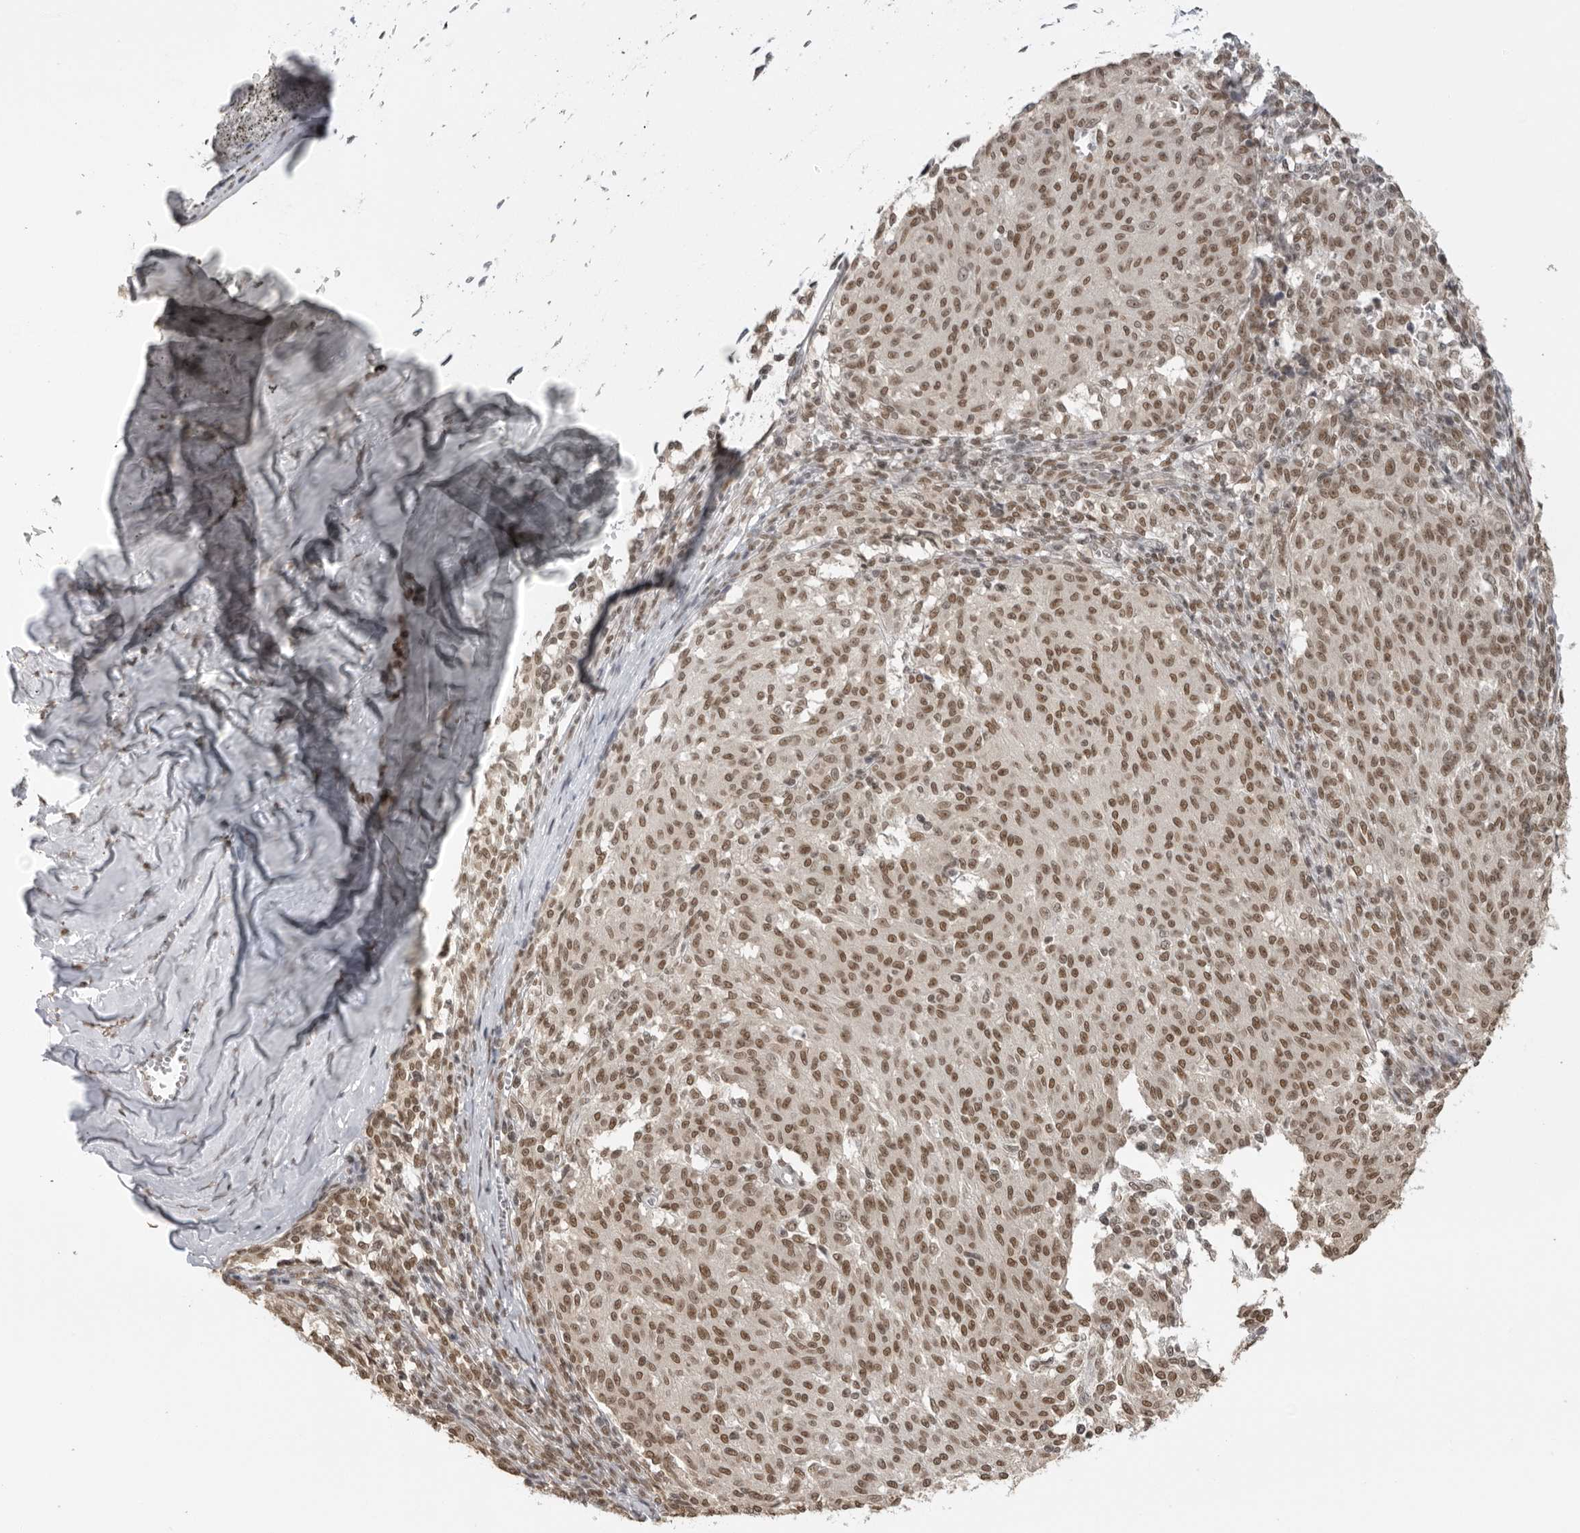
{"staining": {"intensity": "moderate", "quantity": ">75%", "location": "nuclear"}, "tissue": "melanoma", "cell_type": "Tumor cells", "image_type": "cancer", "snomed": [{"axis": "morphology", "description": "Malignant melanoma, NOS"}, {"axis": "topography", "description": "Skin"}], "caption": "The image exhibits staining of melanoma, revealing moderate nuclear protein staining (brown color) within tumor cells.", "gene": "RPA2", "patient": {"sex": "female", "age": 72}}